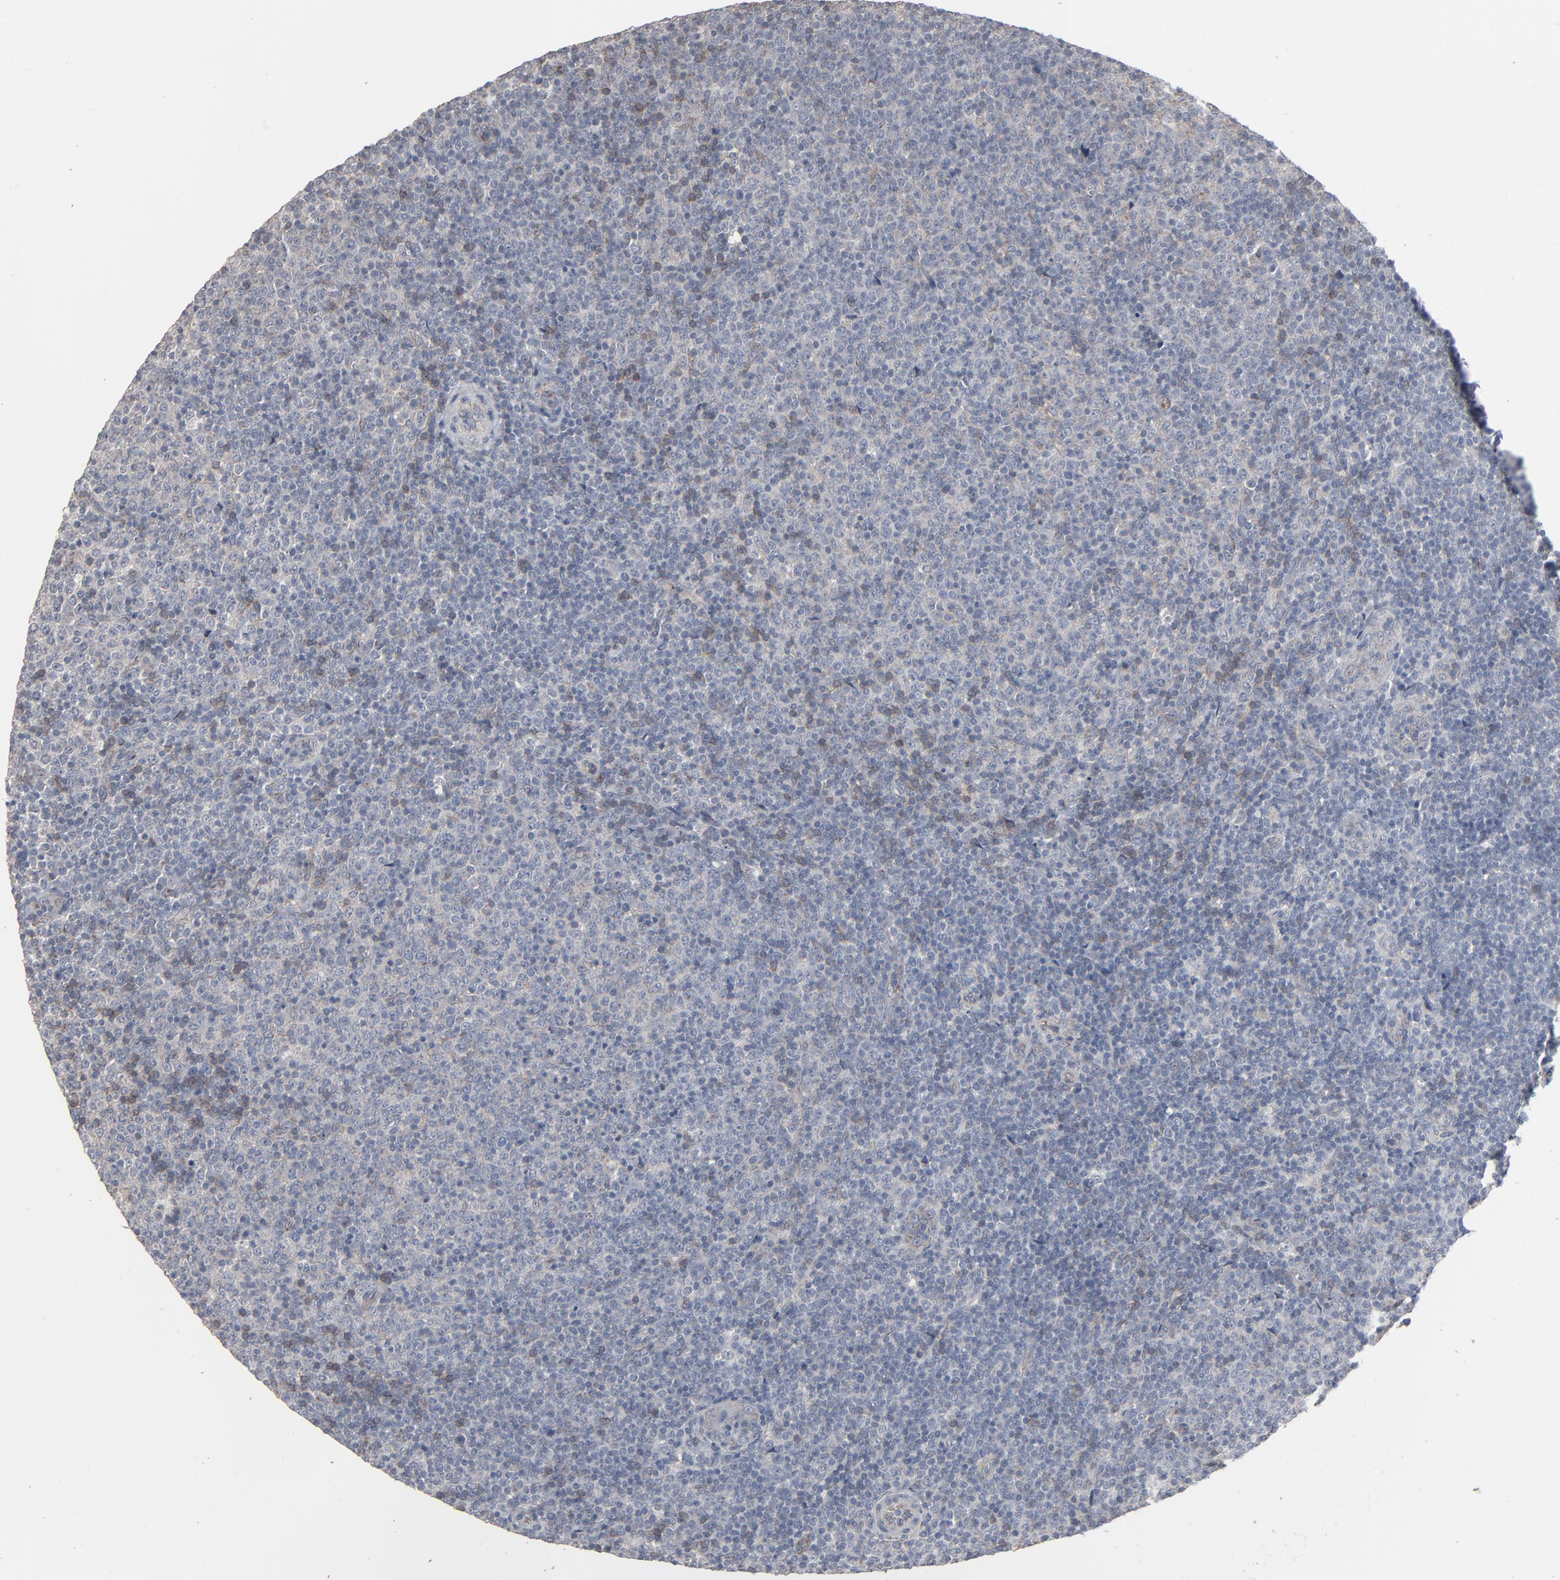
{"staining": {"intensity": "weak", "quantity": "<25%", "location": "cytoplasmic/membranous"}, "tissue": "lymphoma", "cell_type": "Tumor cells", "image_type": "cancer", "snomed": [{"axis": "morphology", "description": "Malignant lymphoma, non-Hodgkin's type, Low grade"}, {"axis": "topography", "description": "Lymph node"}], "caption": "Immunohistochemical staining of lymphoma displays no significant expression in tumor cells.", "gene": "JAM3", "patient": {"sex": "male", "age": 70}}